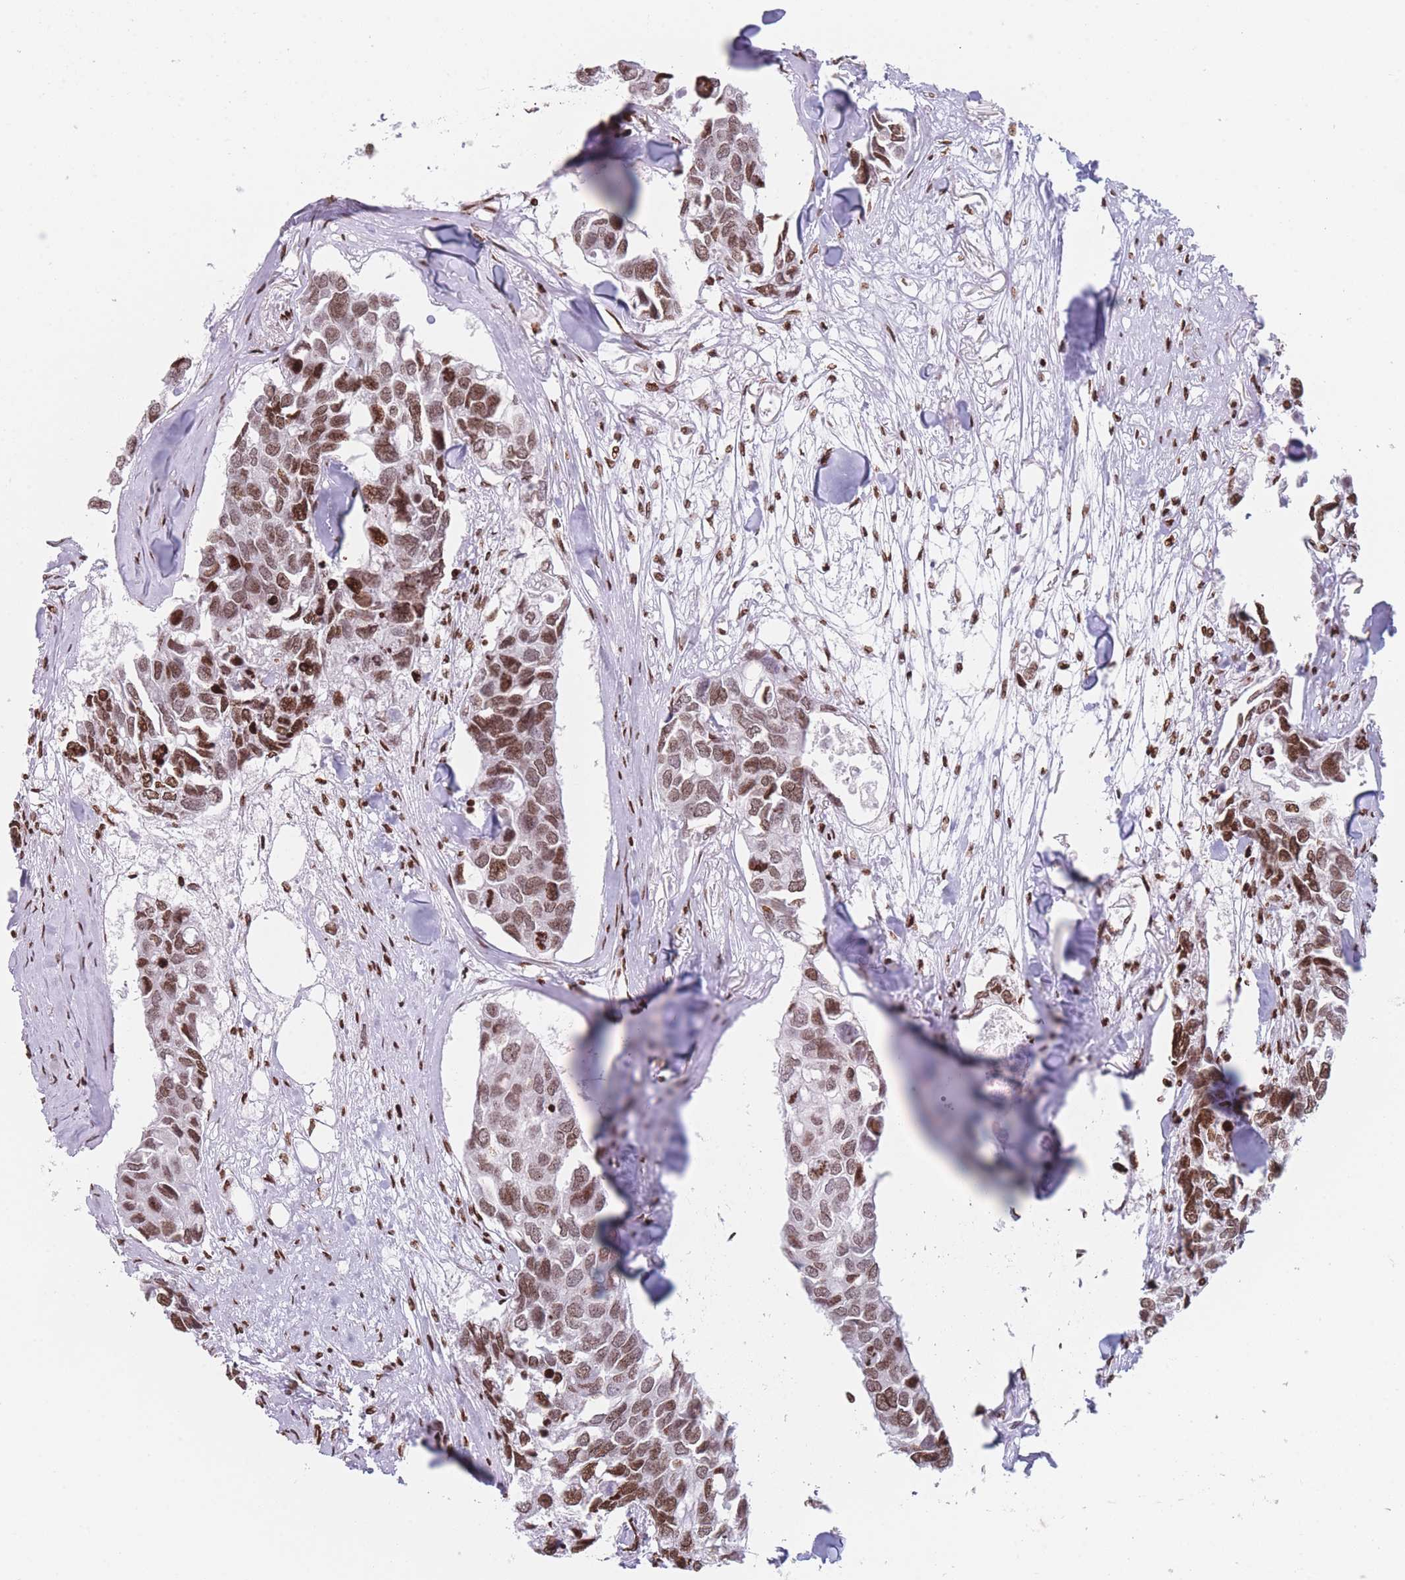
{"staining": {"intensity": "moderate", "quantity": ">75%", "location": "nuclear"}, "tissue": "breast cancer", "cell_type": "Tumor cells", "image_type": "cancer", "snomed": [{"axis": "morphology", "description": "Duct carcinoma"}, {"axis": "topography", "description": "Breast"}], "caption": "Tumor cells display medium levels of moderate nuclear positivity in approximately >75% of cells in infiltrating ductal carcinoma (breast).", "gene": "AK9", "patient": {"sex": "female", "age": 83}}